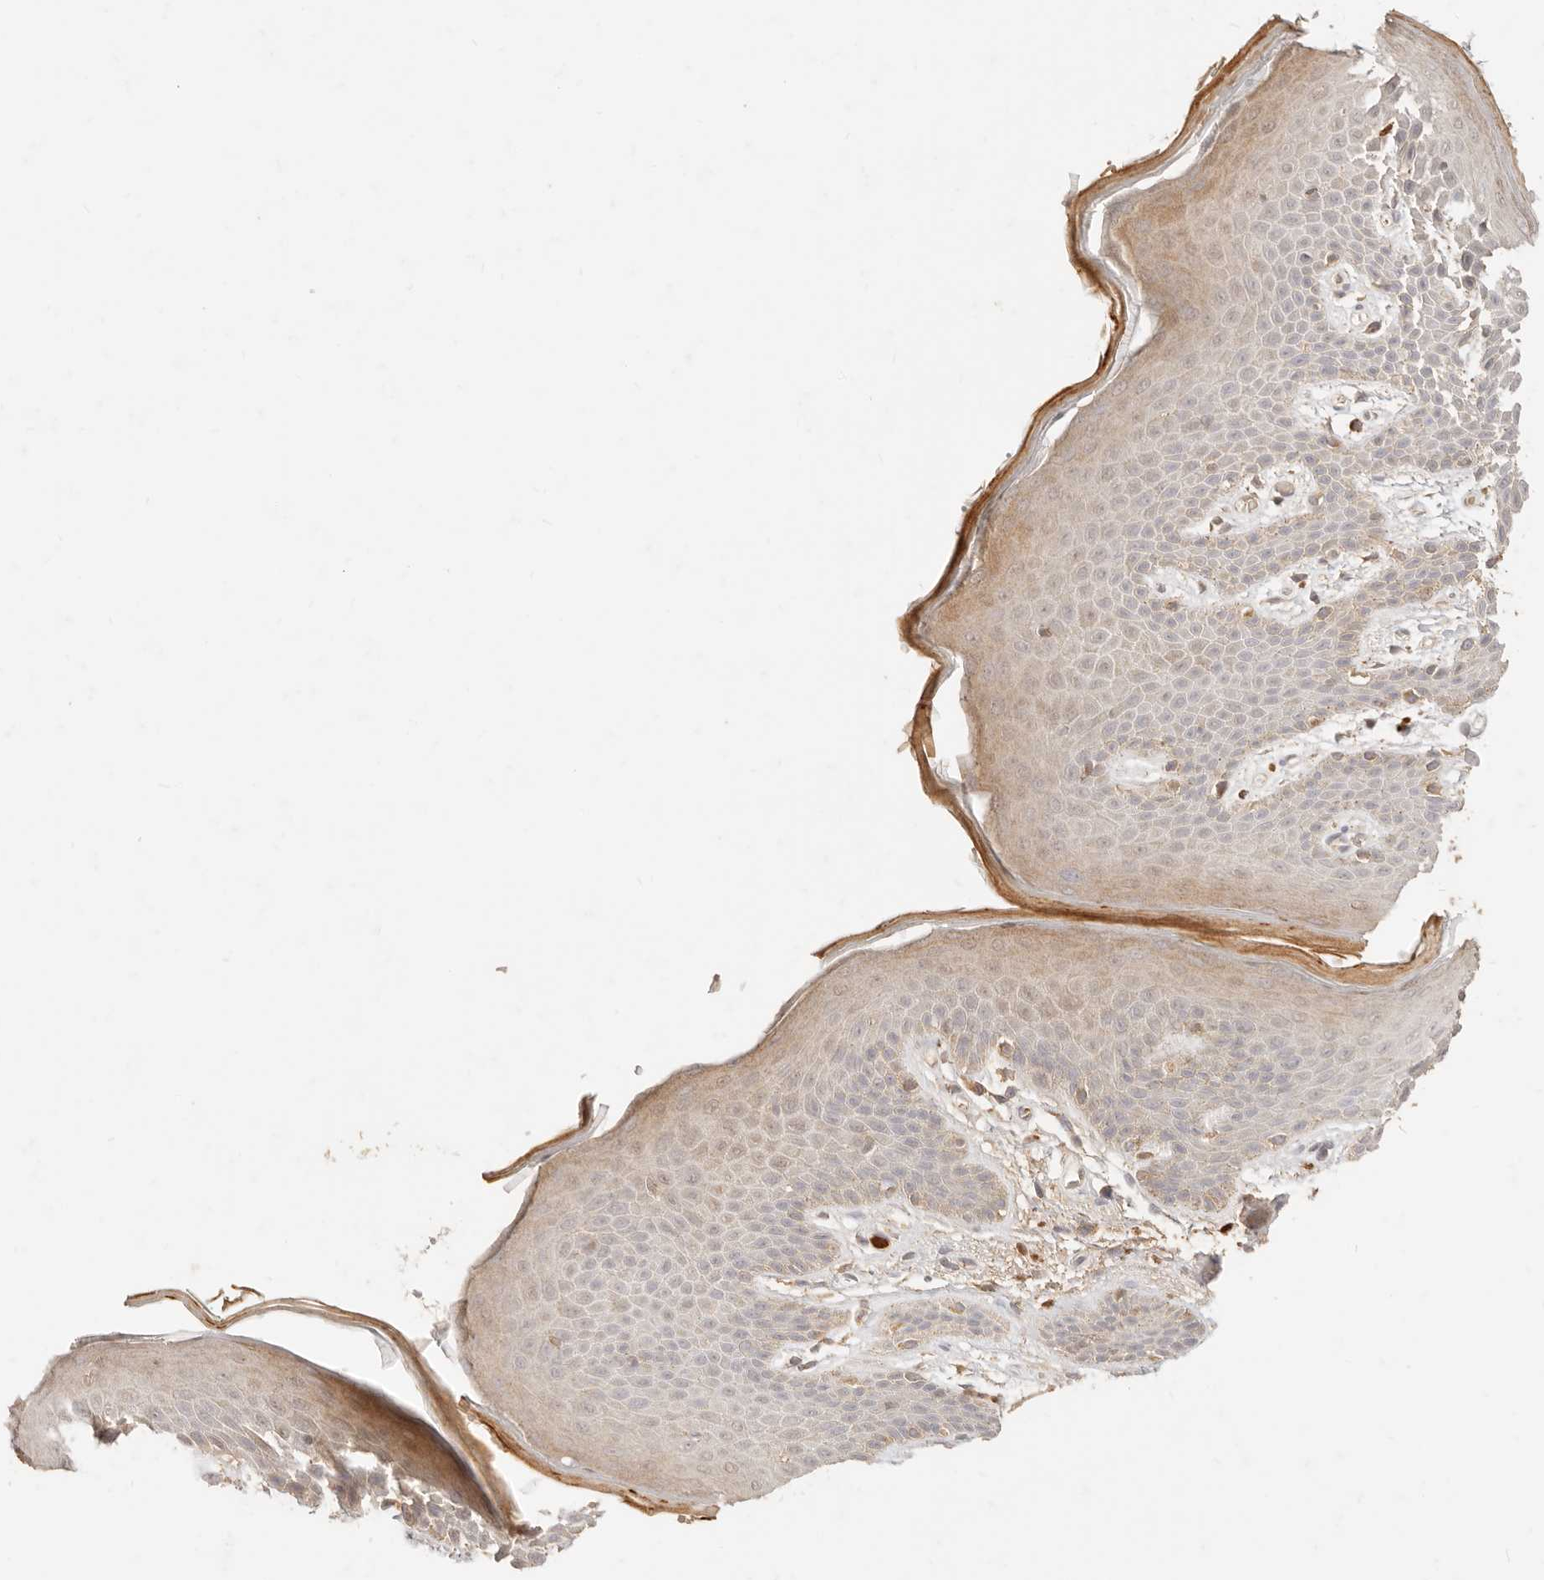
{"staining": {"intensity": "moderate", "quantity": "<25%", "location": "cytoplasmic/membranous"}, "tissue": "skin", "cell_type": "Epidermal cells", "image_type": "normal", "snomed": [{"axis": "morphology", "description": "Normal tissue, NOS"}, {"axis": "topography", "description": "Anal"}], "caption": "High-magnification brightfield microscopy of unremarkable skin stained with DAB (3,3'-diaminobenzidine) (brown) and counterstained with hematoxylin (blue). epidermal cells exhibit moderate cytoplasmic/membranous positivity is present in approximately<25% of cells. The protein is stained brown, and the nuclei are stained in blue (DAB IHC with brightfield microscopy, high magnification).", "gene": "TMTC2", "patient": {"sex": "male", "age": 74}}